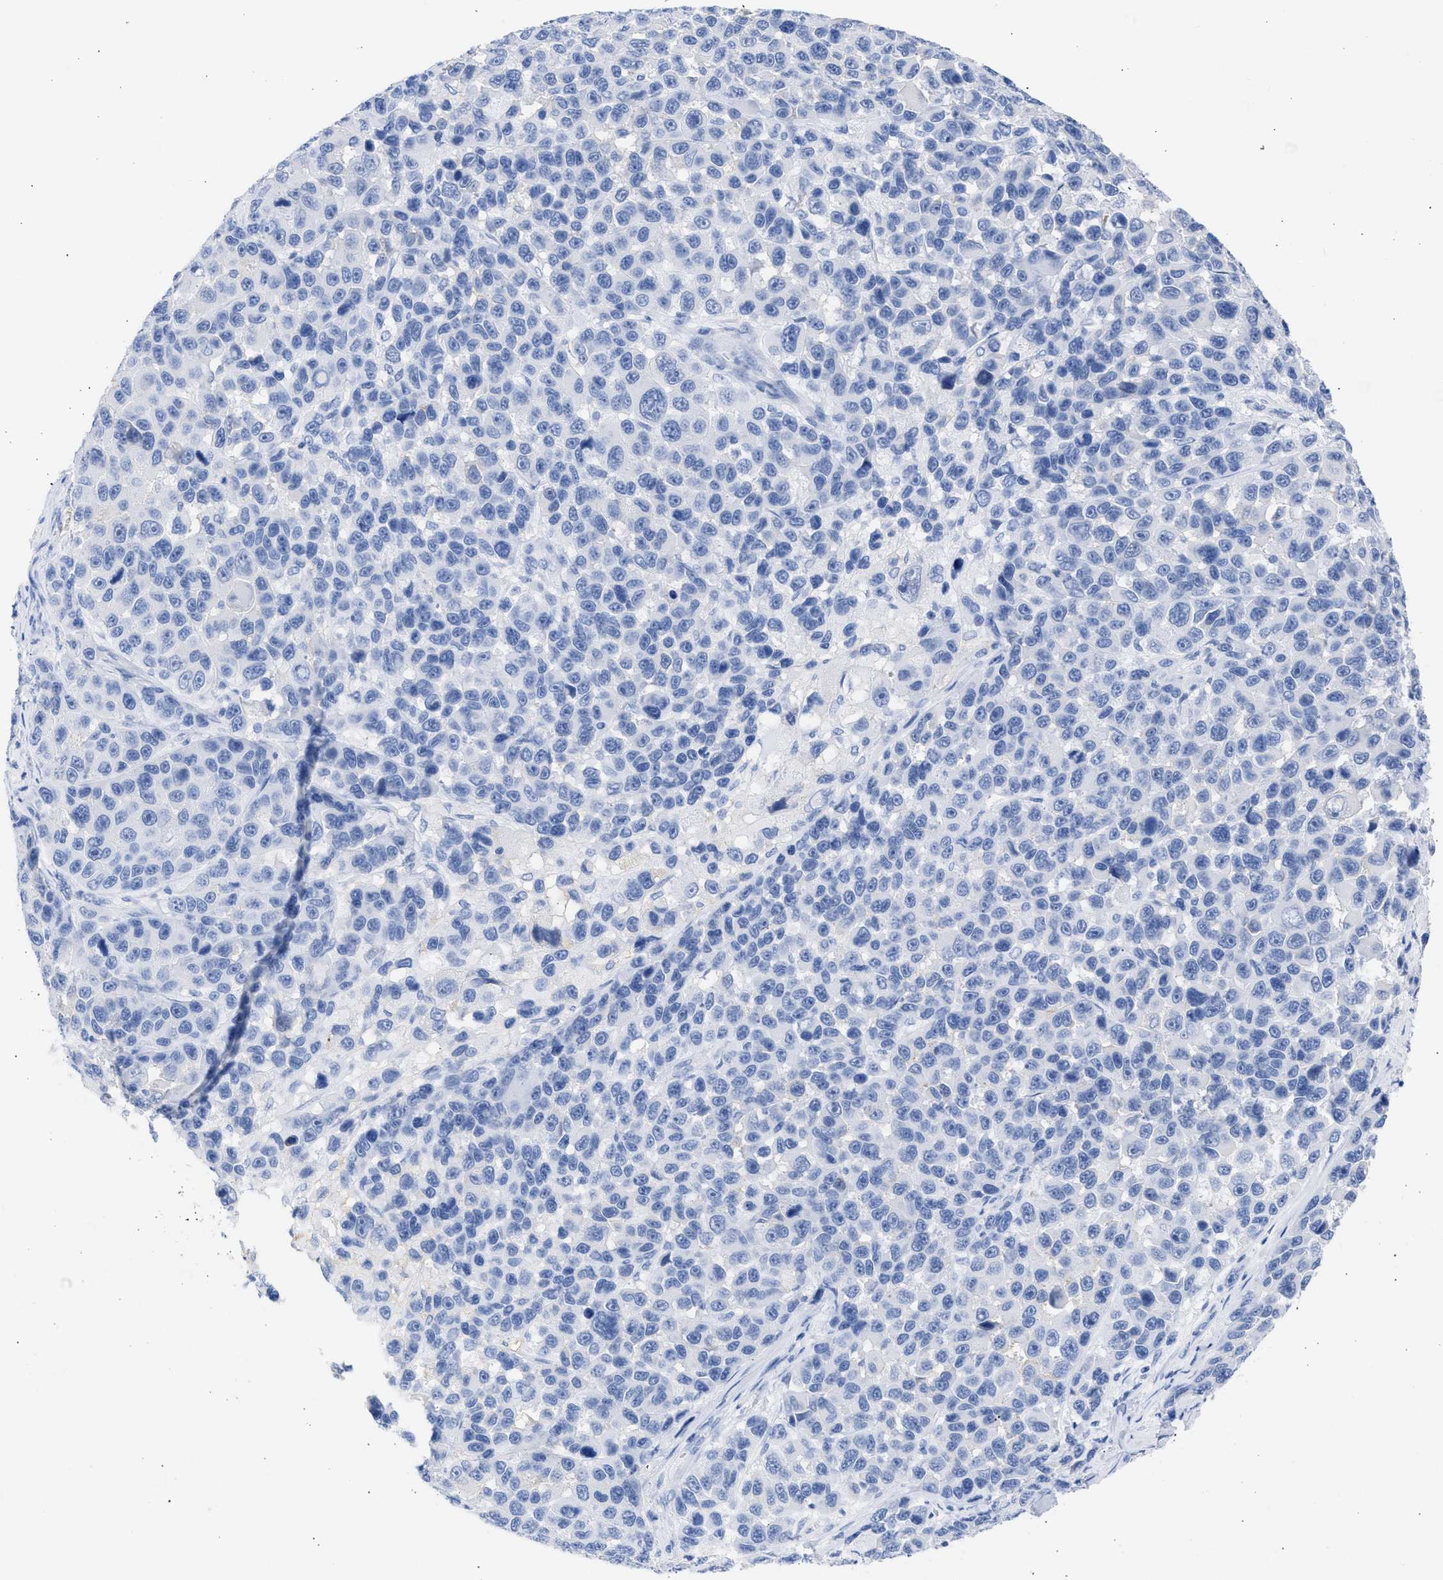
{"staining": {"intensity": "negative", "quantity": "none", "location": "none"}, "tissue": "melanoma", "cell_type": "Tumor cells", "image_type": "cancer", "snomed": [{"axis": "morphology", "description": "Malignant melanoma, NOS"}, {"axis": "topography", "description": "Skin"}], "caption": "Tumor cells are negative for brown protein staining in malignant melanoma.", "gene": "RSPH1", "patient": {"sex": "male", "age": 53}}